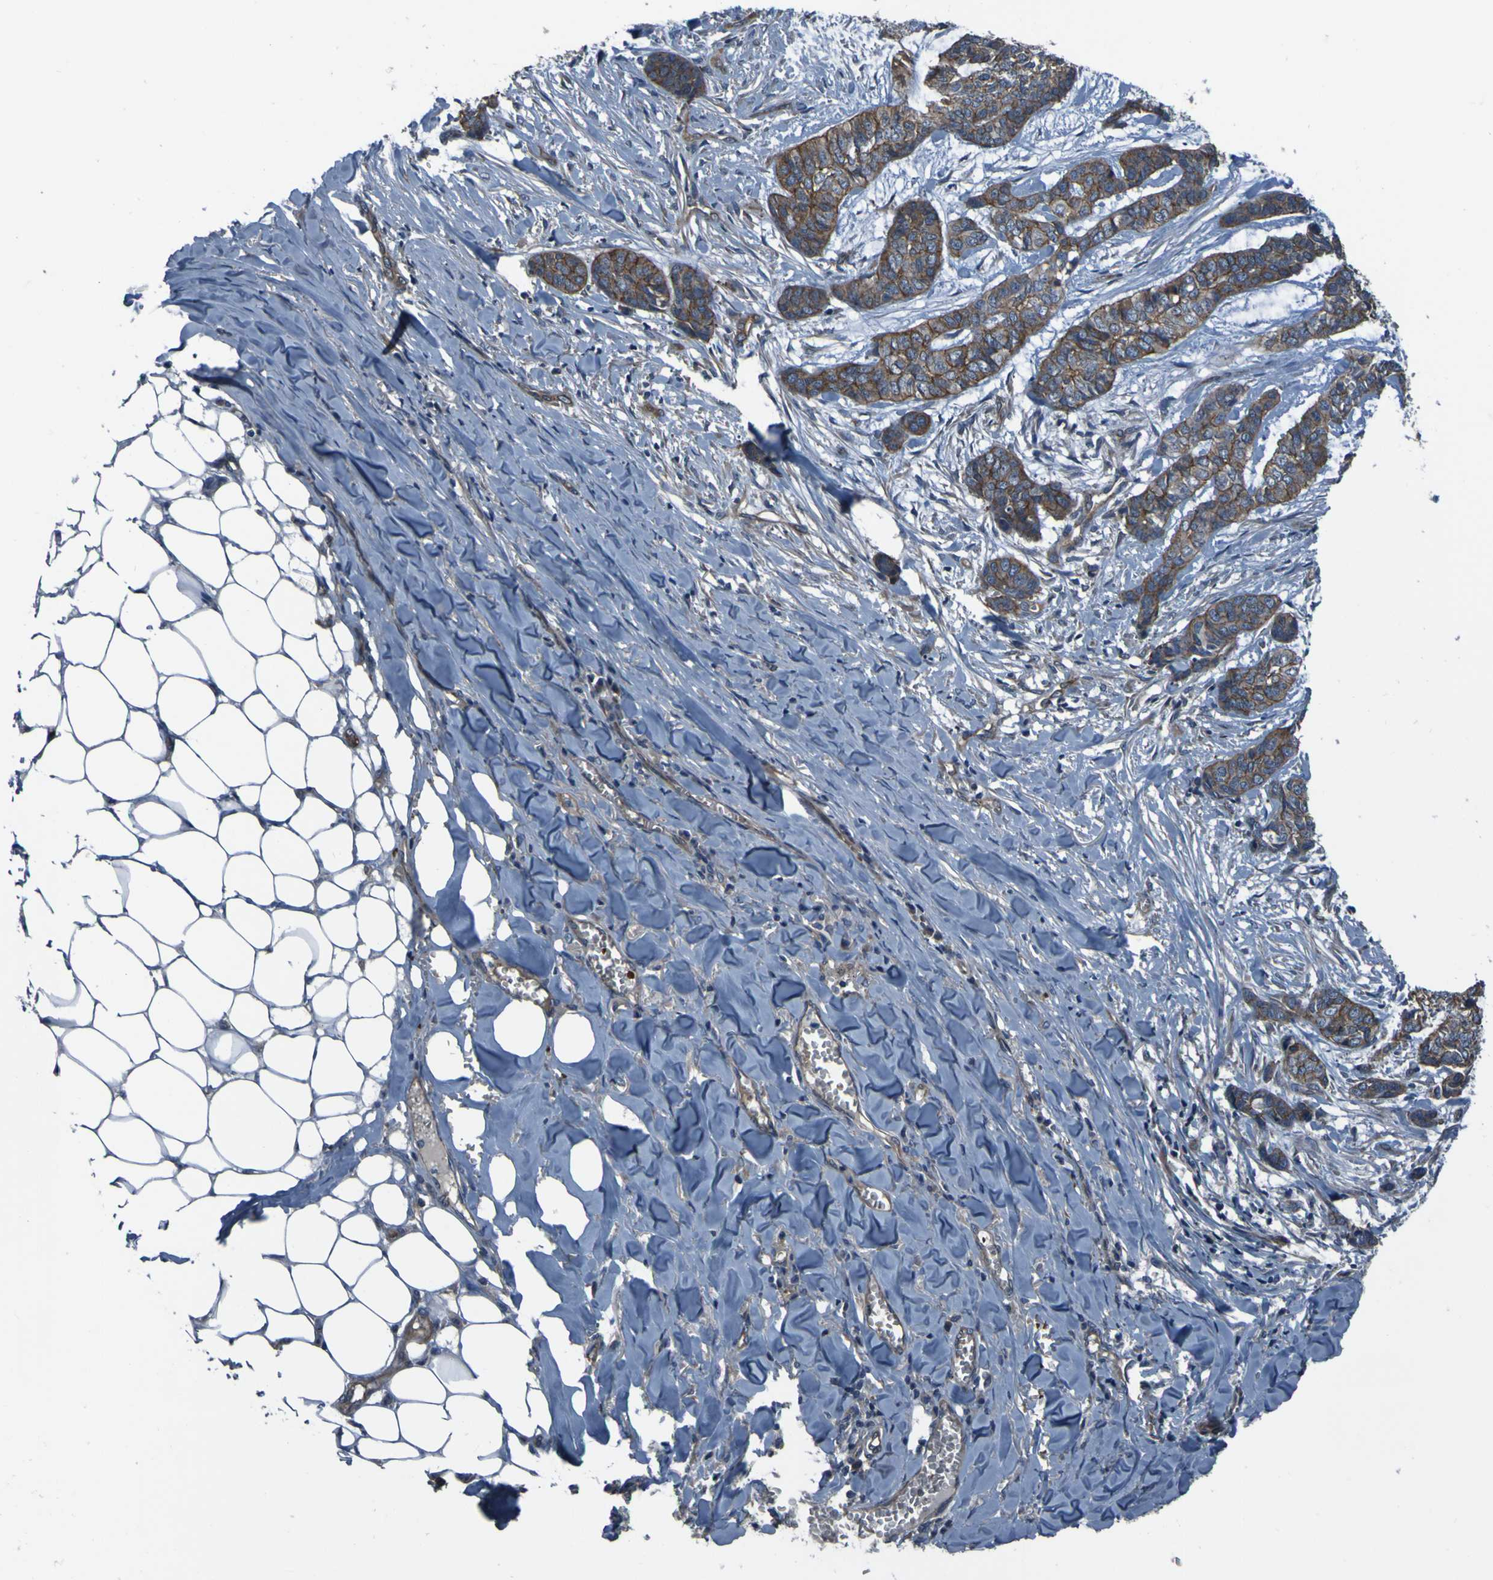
{"staining": {"intensity": "moderate", "quantity": ">75%", "location": "cytoplasmic/membranous"}, "tissue": "skin cancer", "cell_type": "Tumor cells", "image_type": "cancer", "snomed": [{"axis": "morphology", "description": "Basal cell carcinoma"}, {"axis": "topography", "description": "Skin"}], "caption": "Protein analysis of skin basal cell carcinoma tissue displays moderate cytoplasmic/membranous staining in about >75% of tumor cells.", "gene": "GRAMD1A", "patient": {"sex": "female", "age": 64}}